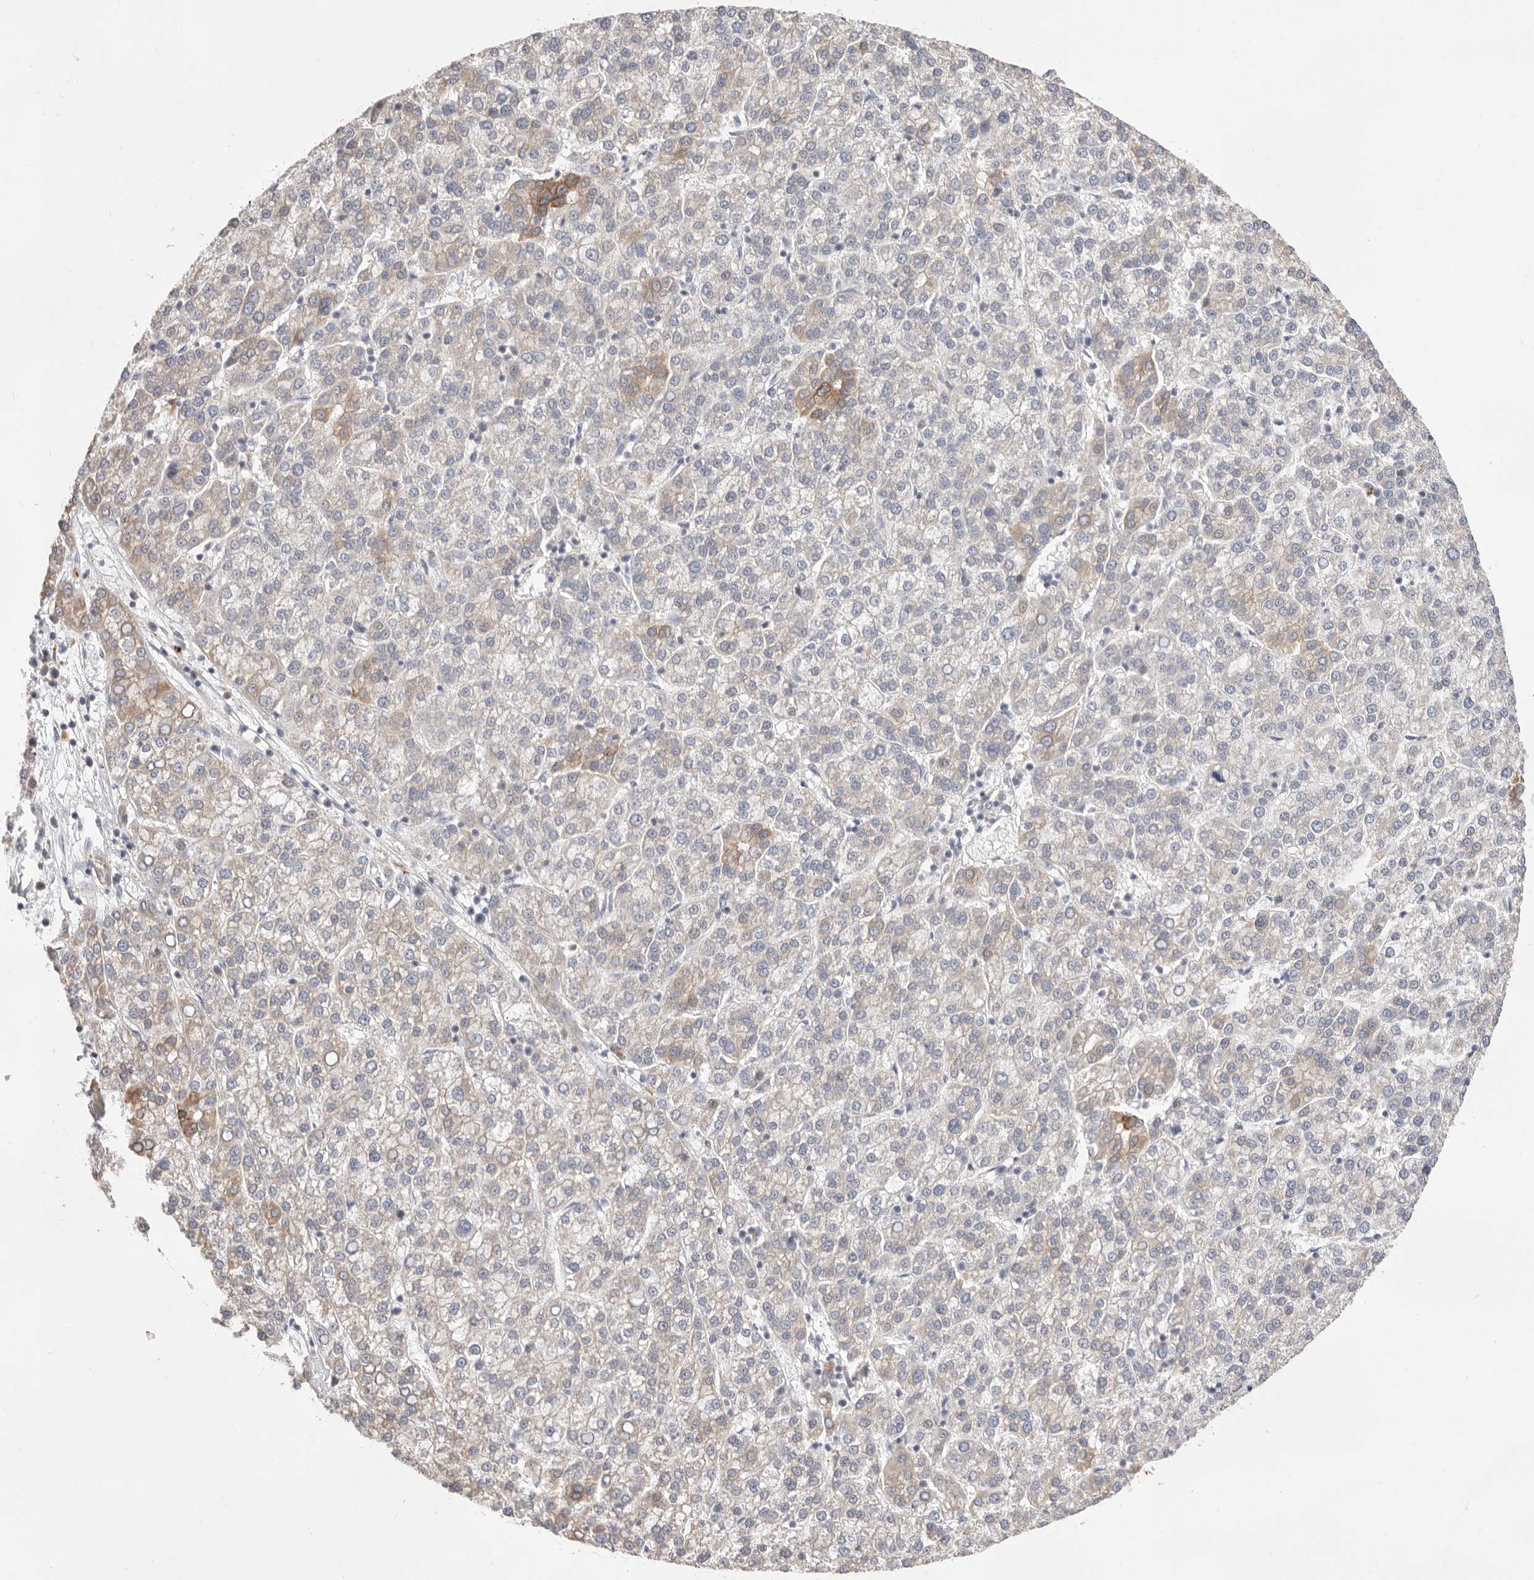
{"staining": {"intensity": "moderate", "quantity": "<25%", "location": "cytoplasmic/membranous"}, "tissue": "liver cancer", "cell_type": "Tumor cells", "image_type": "cancer", "snomed": [{"axis": "morphology", "description": "Carcinoma, Hepatocellular, NOS"}, {"axis": "topography", "description": "Liver"}], "caption": "The histopathology image reveals immunohistochemical staining of hepatocellular carcinoma (liver). There is moderate cytoplasmic/membranous positivity is seen in approximately <25% of tumor cells.", "gene": "USH1C", "patient": {"sex": "female", "age": 58}}